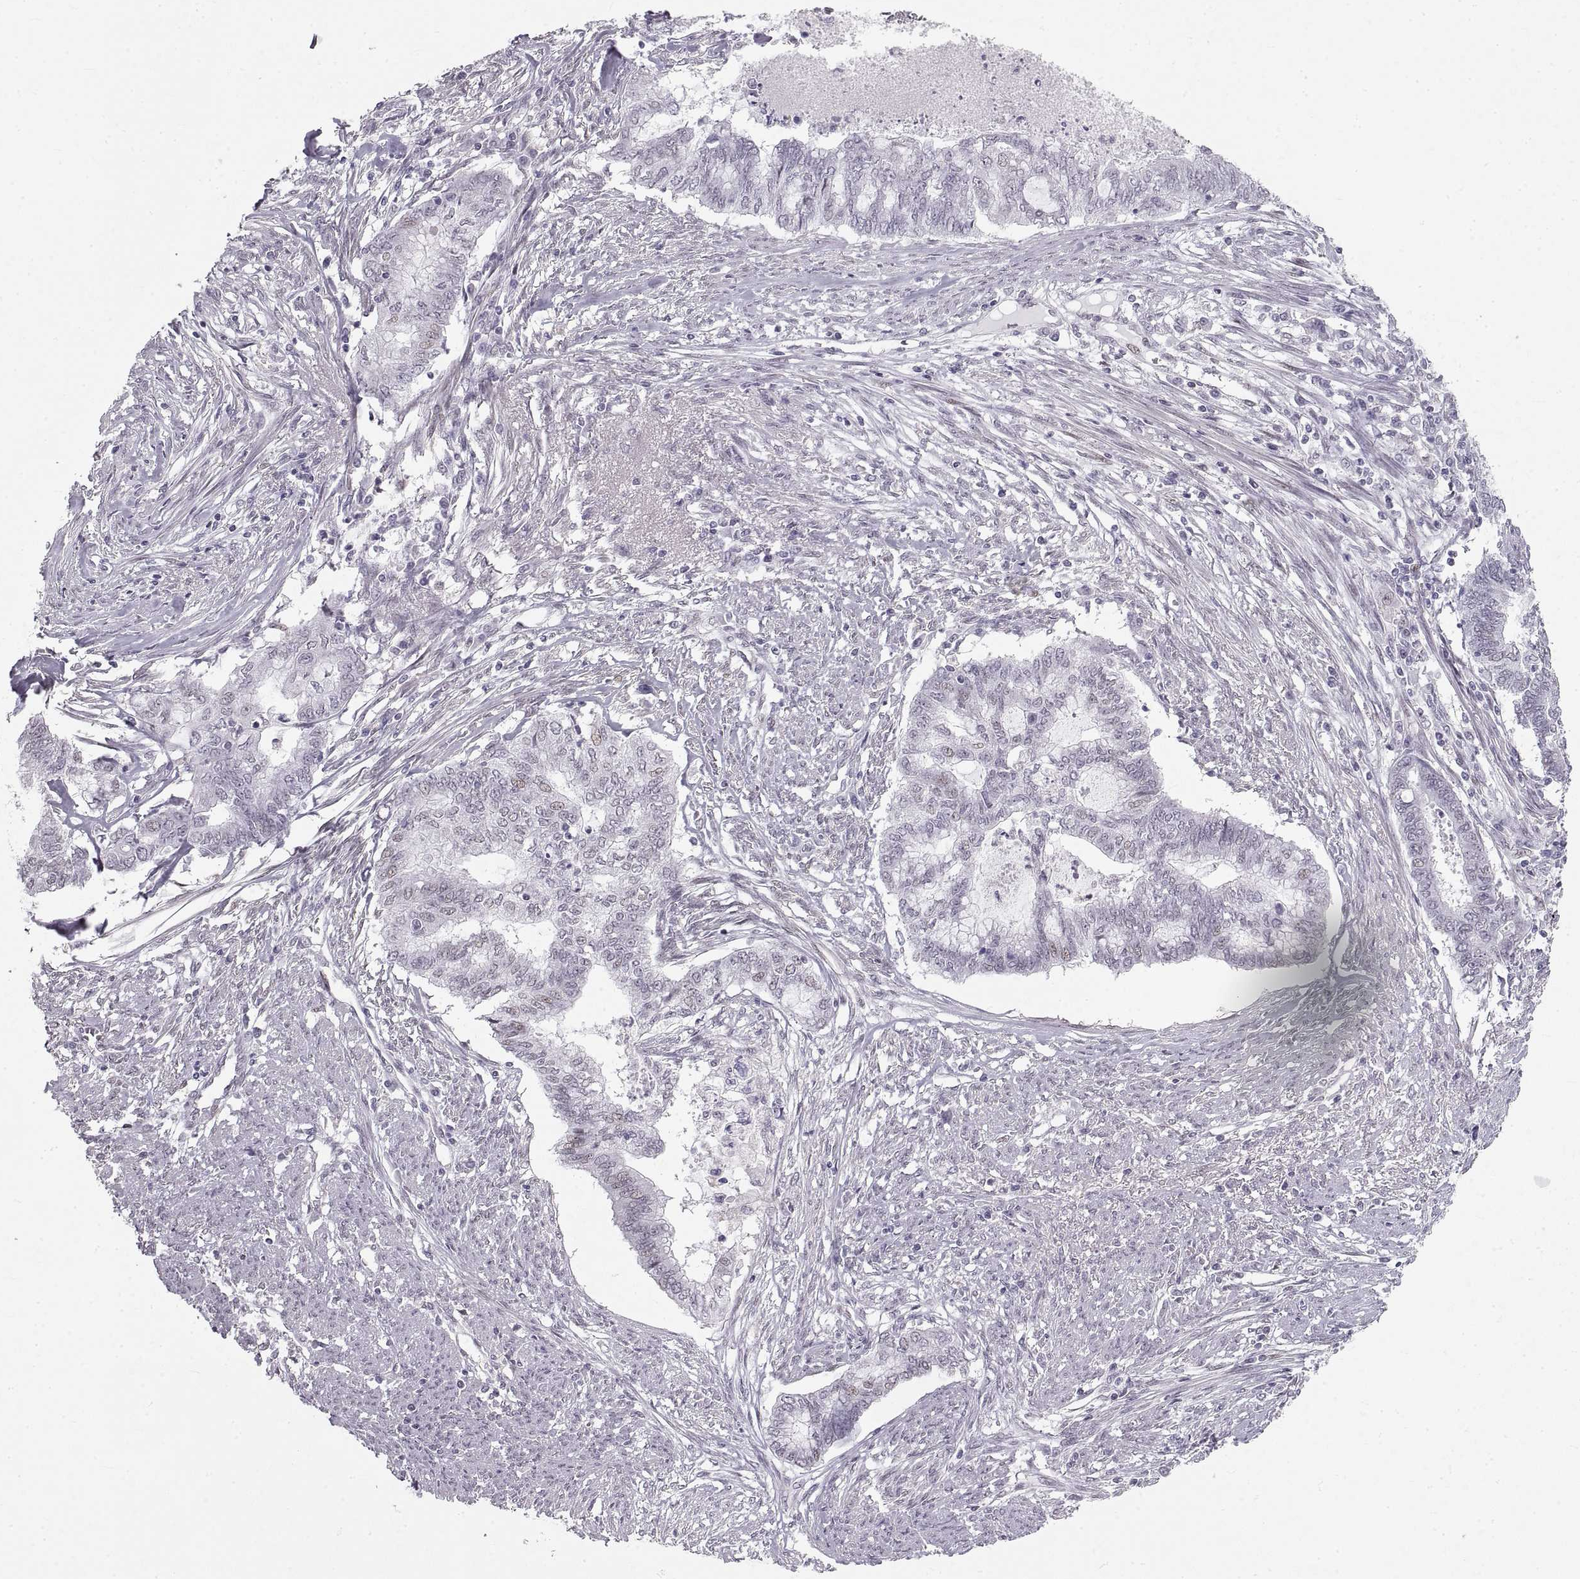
{"staining": {"intensity": "negative", "quantity": "none", "location": "none"}, "tissue": "endometrial cancer", "cell_type": "Tumor cells", "image_type": "cancer", "snomed": [{"axis": "morphology", "description": "Adenocarcinoma, NOS"}, {"axis": "topography", "description": "Endometrium"}], "caption": "The photomicrograph reveals no staining of tumor cells in endometrial adenocarcinoma.", "gene": "NANOS3", "patient": {"sex": "female", "age": 79}}